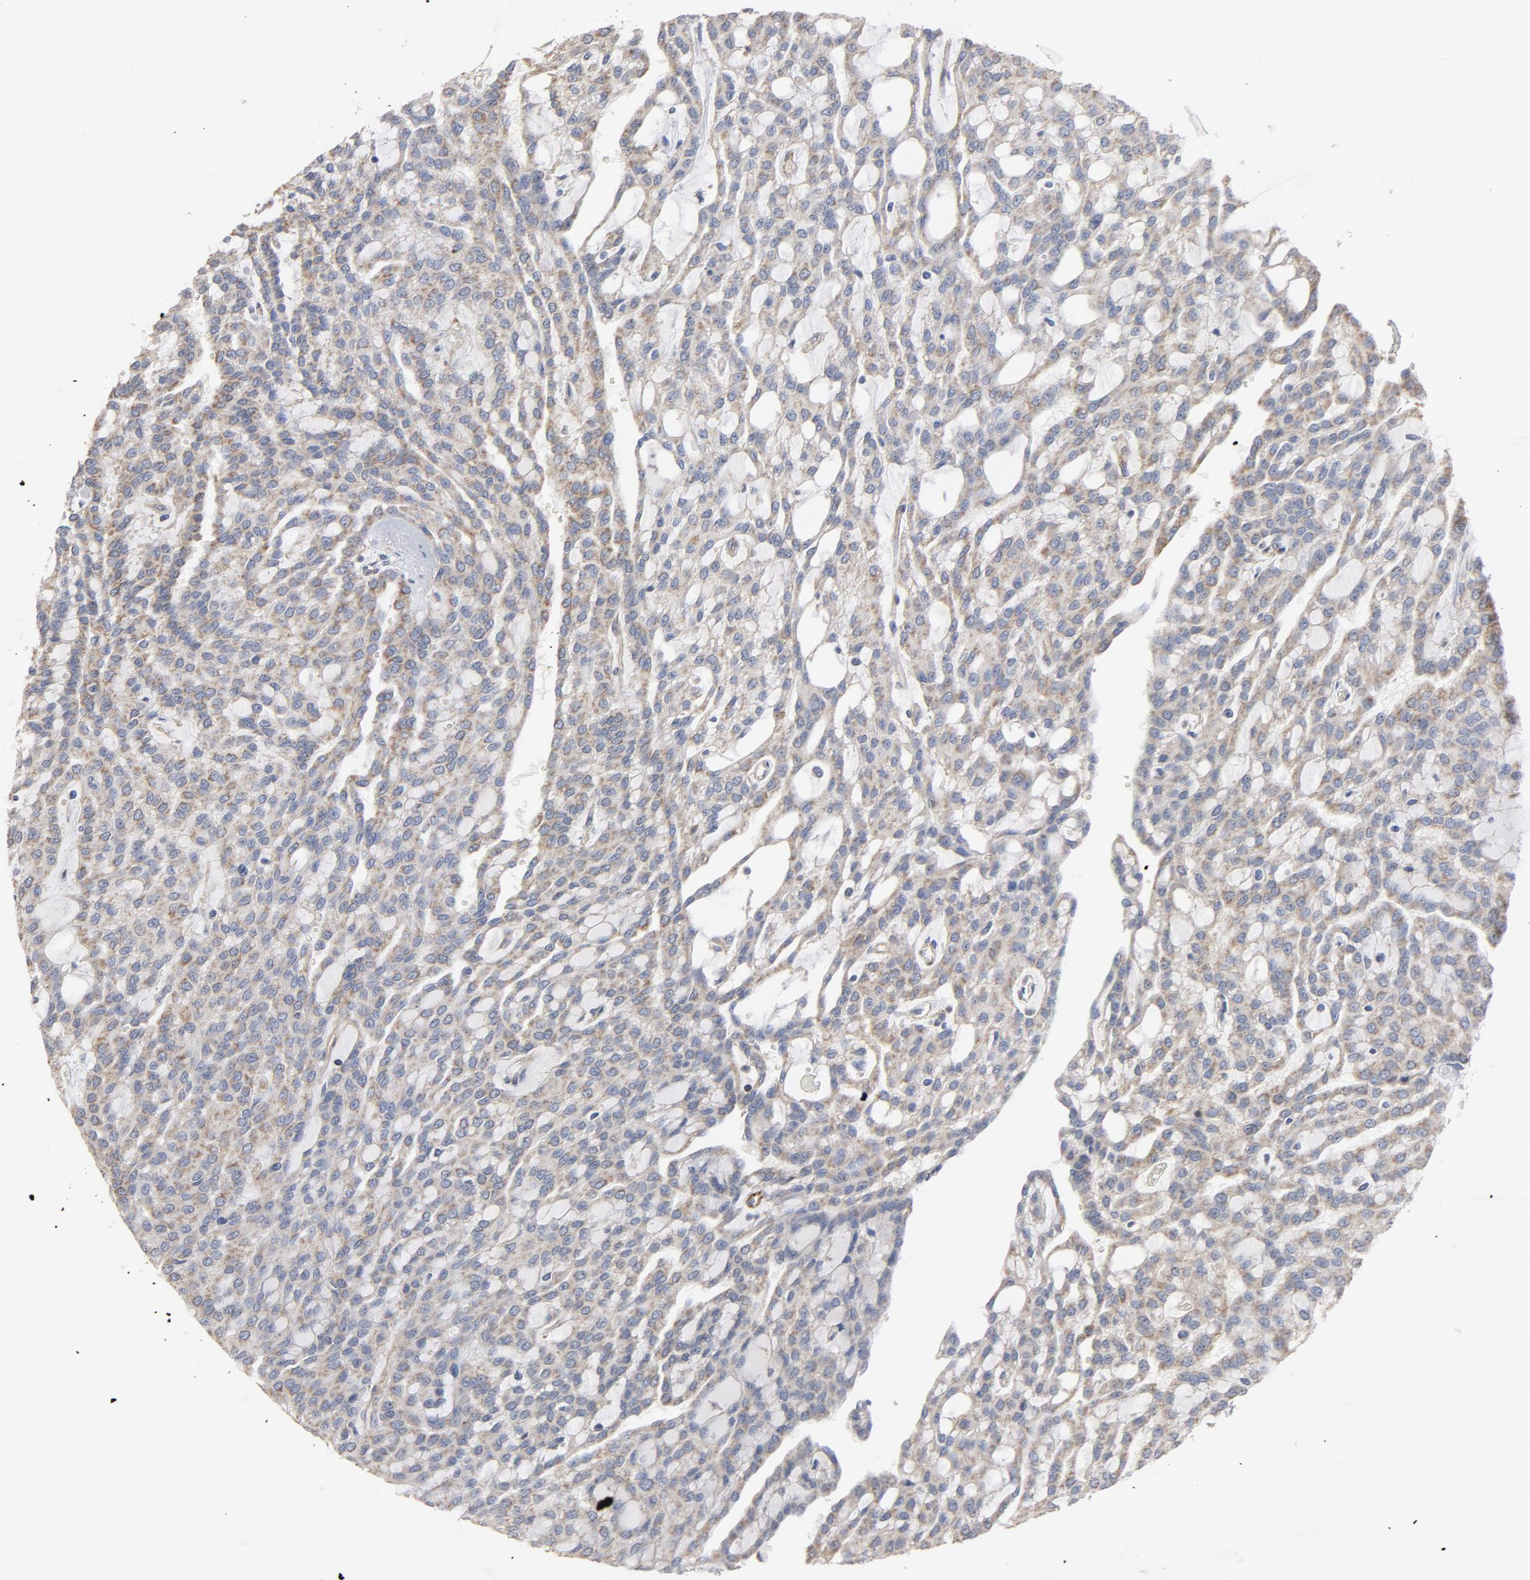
{"staining": {"intensity": "weak", "quantity": ">75%", "location": "cytoplasmic/membranous"}, "tissue": "renal cancer", "cell_type": "Tumor cells", "image_type": "cancer", "snomed": [{"axis": "morphology", "description": "Adenocarcinoma, NOS"}, {"axis": "topography", "description": "Kidney"}], "caption": "Brown immunohistochemical staining in renal adenocarcinoma shows weak cytoplasmic/membranous staining in approximately >75% of tumor cells.", "gene": "GNG2", "patient": {"sex": "male", "age": 63}}